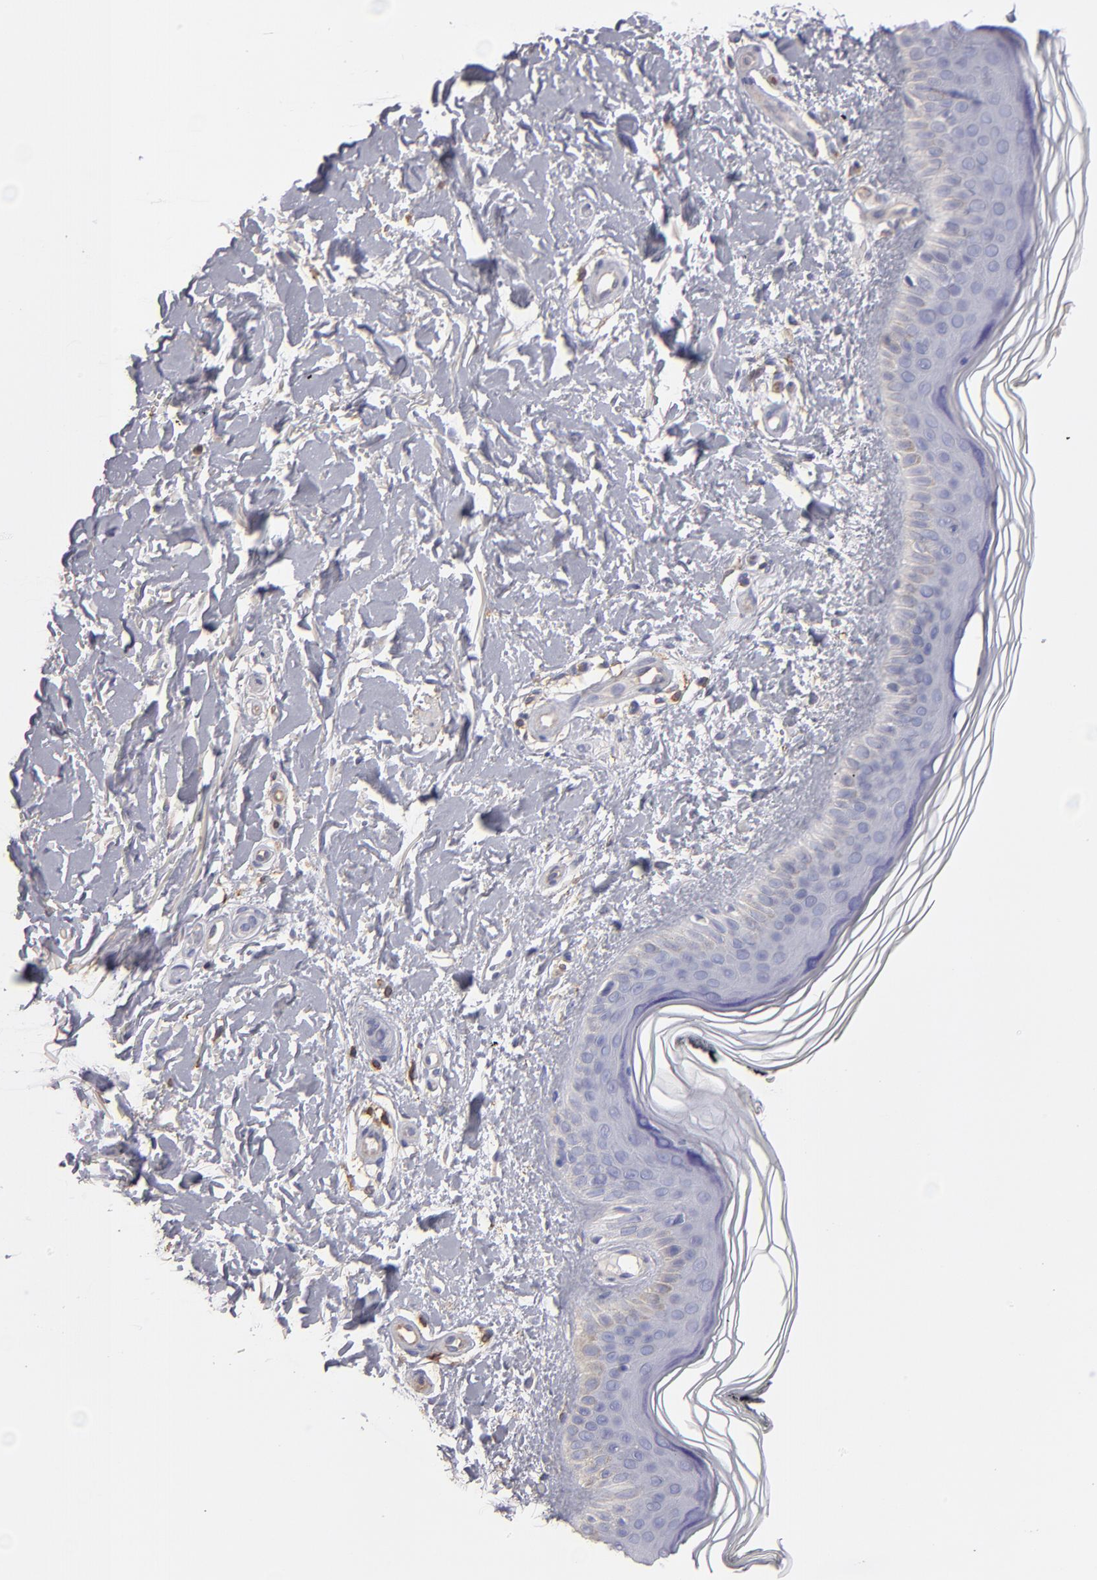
{"staining": {"intensity": "negative", "quantity": "none", "location": "none"}, "tissue": "skin", "cell_type": "Fibroblasts", "image_type": "normal", "snomed": [{"axis": "morphology", "description": "Normal tissue, NOS"}, {"axis": "topography", "description": "Skin"}], "caption": "Fibroblasts are negative for brown protein staining in unremarkable skin. (Brightfield microscopy of DAB immunohistochemistry at high magnification).", "gene": "ABCB1", "patient": {"sex": "female", "age": 19}}